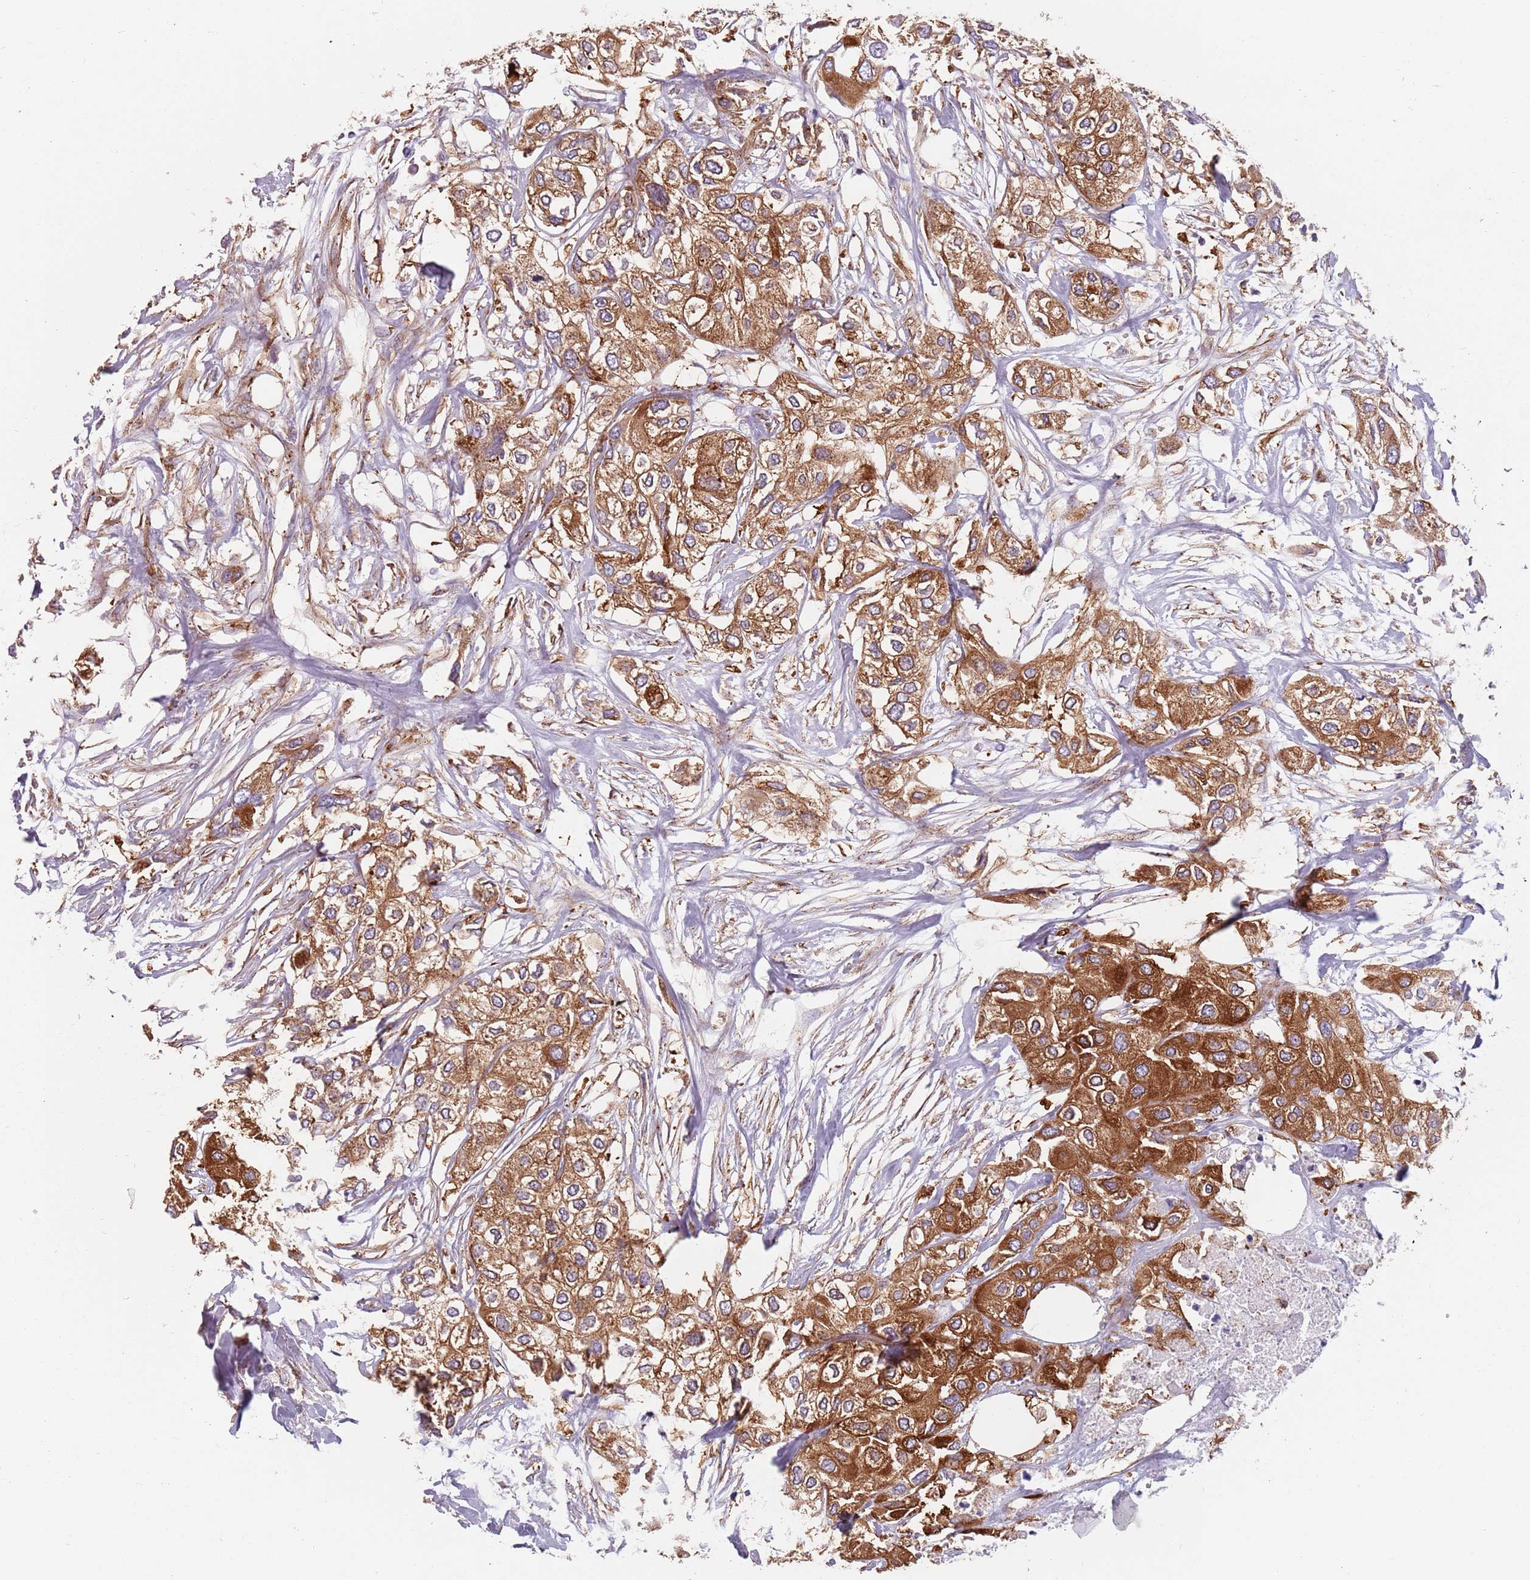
{"staining": {"intensity": "strong", "quantity": ">75%", "location": "cytoplasmic/membranous"}, "tissue": "urothelial cancer", "cell_type": "Tumor cells", "image_type": "cancer", "snomed": [{"axis": "morphology", "description": "Urothelial carcinoma, High grade"}, {"axis": "topography", "description": "Urinary bladder"}], "caption": "Immunohistochemical staining of human urothelial cancer displays high levels of strong cytoplasmic/membranous positivity in approximately >75% of tumor cells.", "gene": "TPD52L2", "patient": {"sex": "male", "age": 64}}